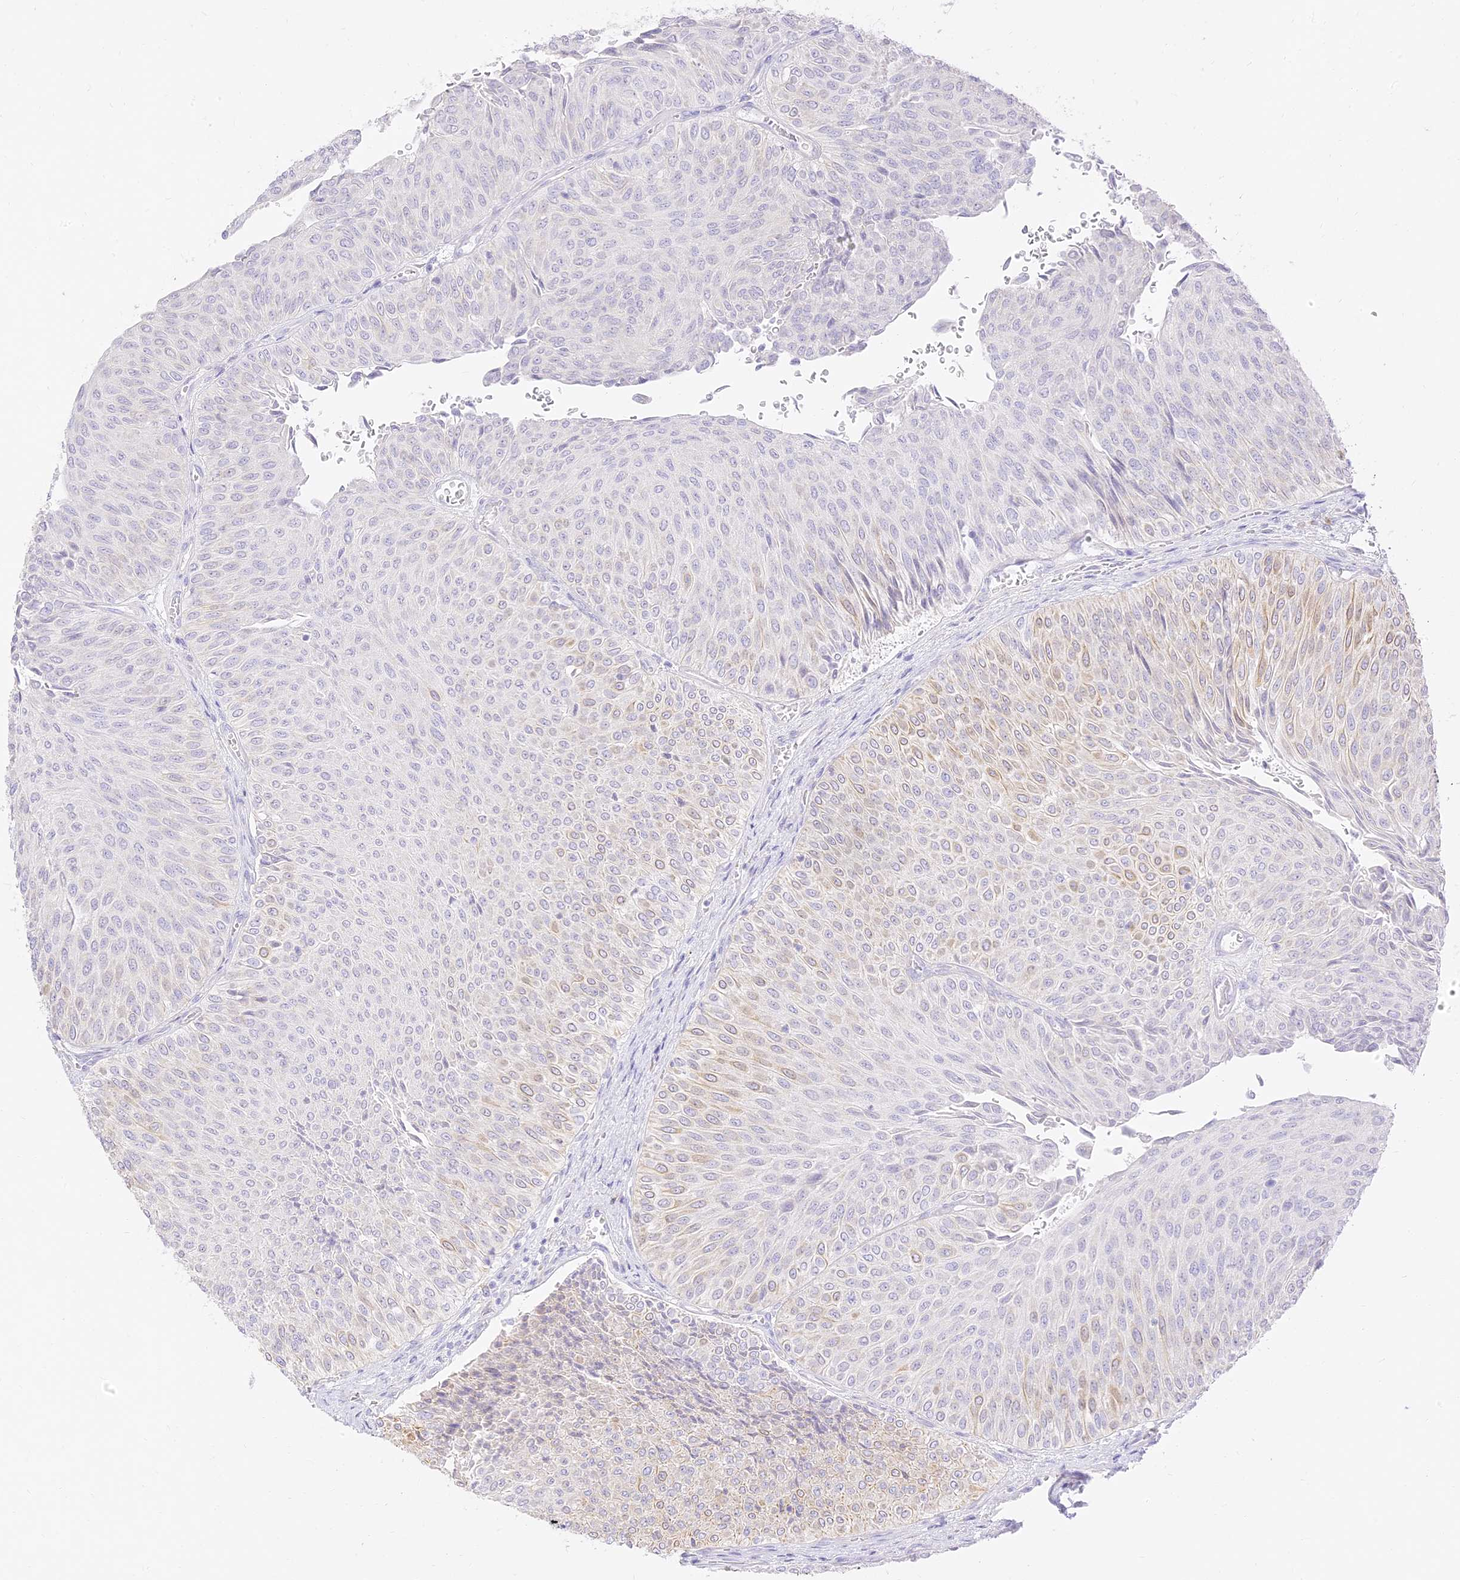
{"staining": {"intensity": "weak", "quantity": "<25%", "location": "cytoplasmic/membranous"}, "tissue": "urothelial cancer", "cell_type": "Tumor cells", "image_type": "cancer", "snomed": [{"axis": "morphology", "description": "Urothelial carcinoma, Low grade"}, {"axis": "topography", "description": "Urinary bladder"}], "caption": "Urothelial cancer stained for a protein using immunohistochemistry shows no staining tumor cells.", "gene": "SEC13", "patient": {"sex": "male", "age": 78}}